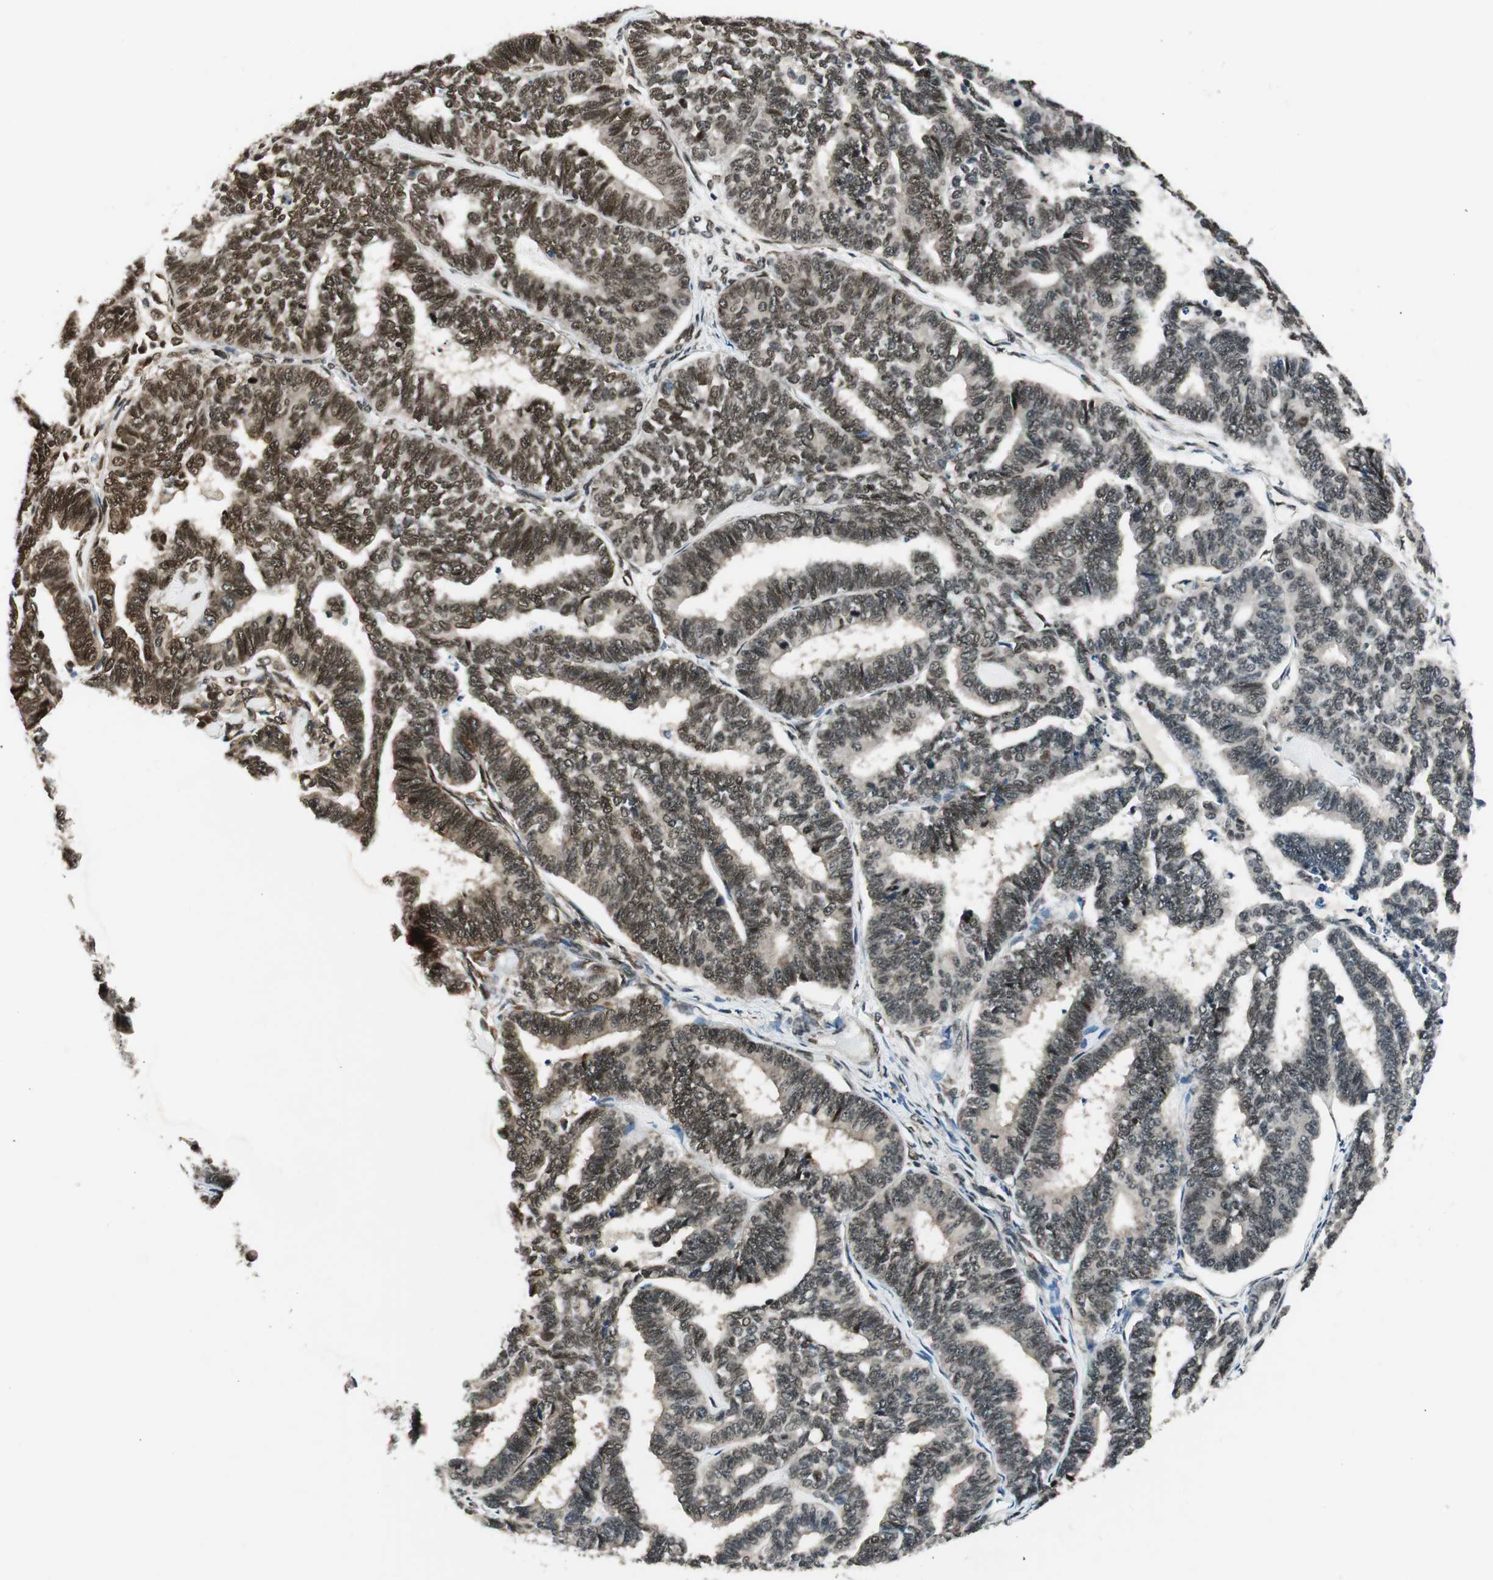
{"staining": {"intensity": "moderate", "quantity": ">75%", "location": "nuclear"}, "tissue": "endometrial cancer", "cell_type": "Tumor cells", "image_type": "cancer", "snomed": [{"axis": "morphology", "description": "Adenocarcinoma, NOS"}, {"axis": "topography", "description": "Endometrium"}], "caption": "Brown immunohistochemical staining in endometrial adenocarcinoma shows moderate nuclear positivity in approximately >75% of tumor cells.", "gene": "RING1", "patient": {"sex": "female", "age": 70}}